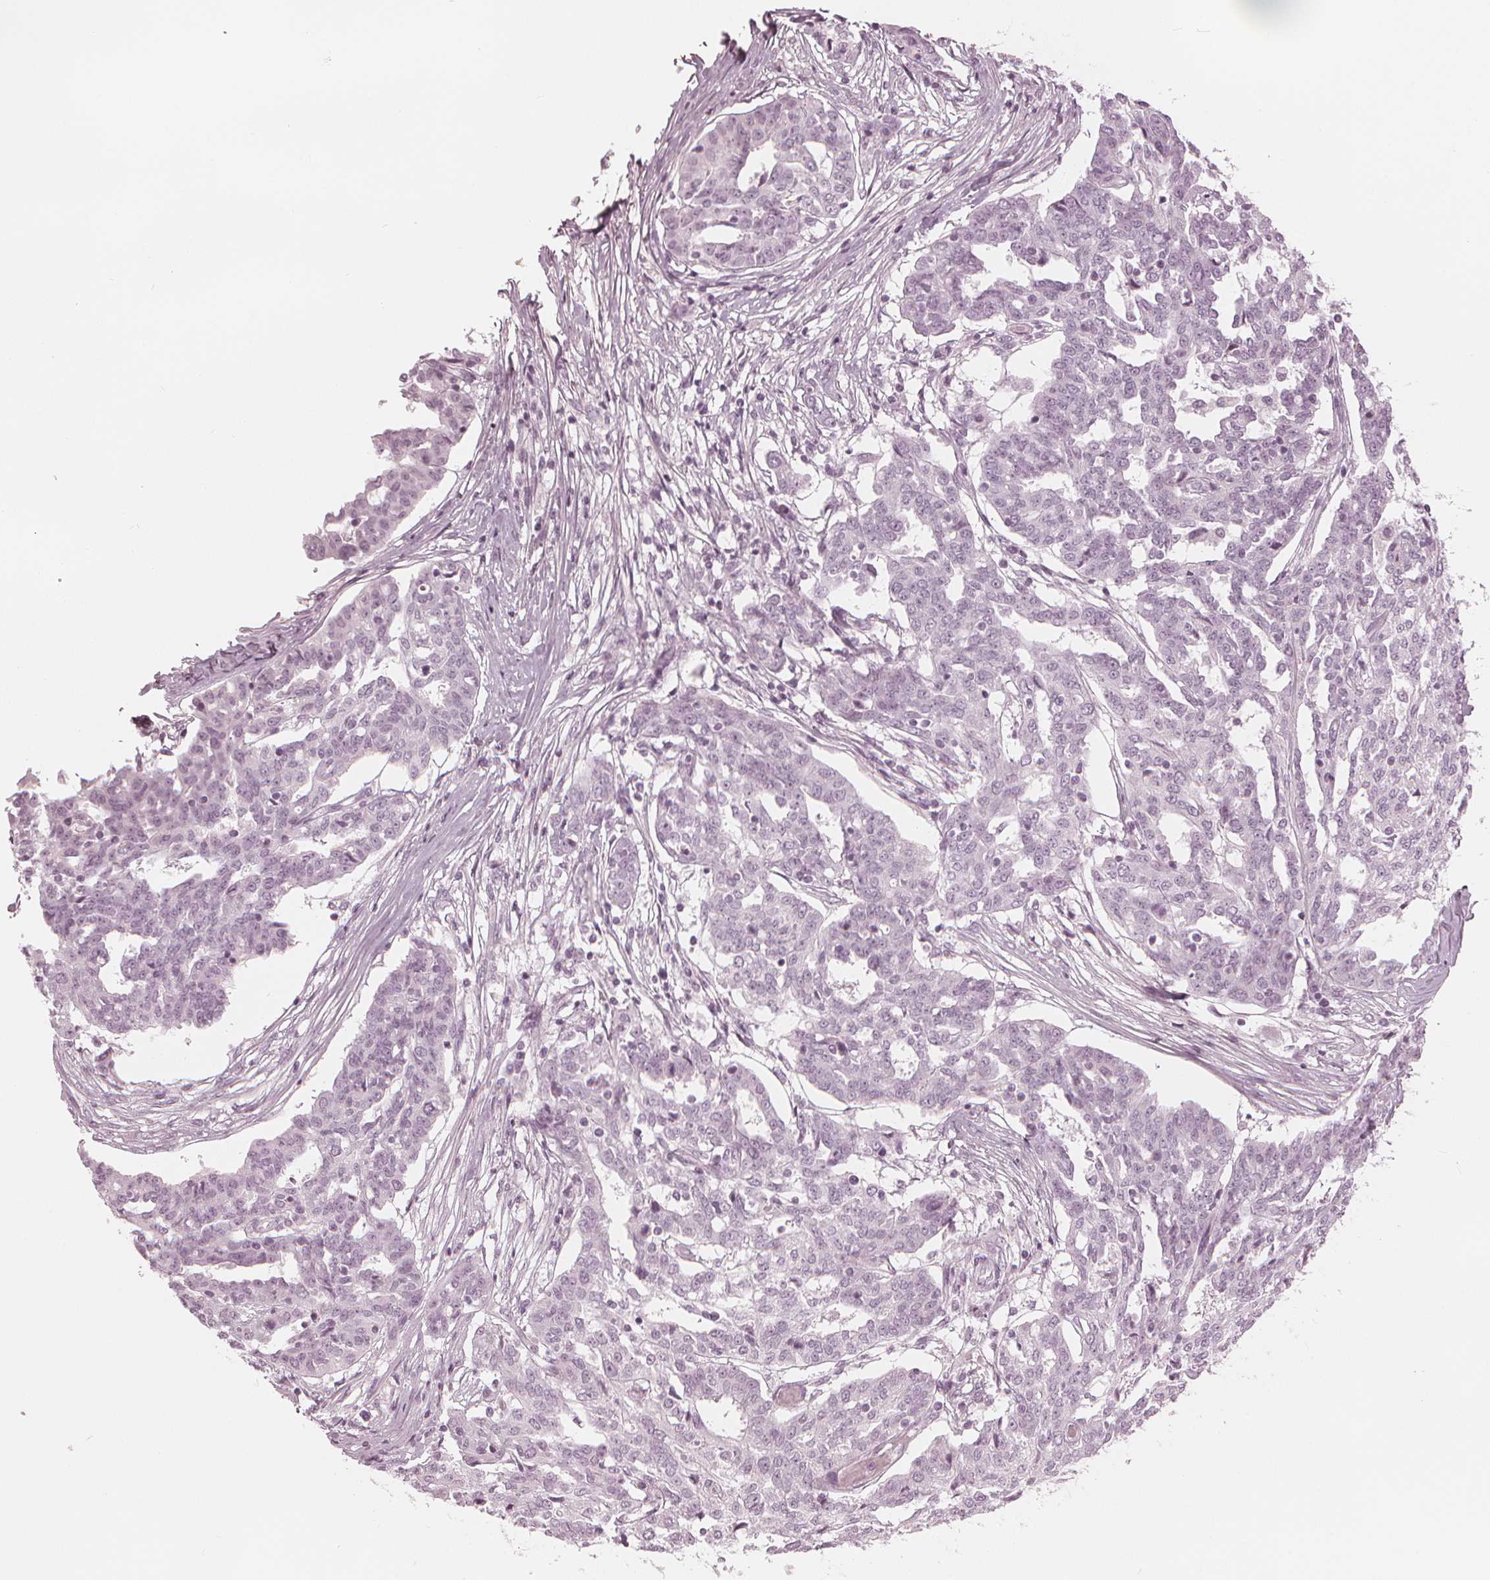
{"staining": {"intensity": "negative", "quantity": "none", "location": "none"}, "tissue": "ovarian cancer", "cell_type": "Tumor cells", "image_type": "cancer", "snomed": [{"axis": "morphology", "description": "Cystadenocarcinoma, serous, NOS"}, {"axis": "topography", "description": "Ovary"}], "caption": "DAB (3,3'-diaminobenzidine) immunohistochemical staining of human ovarian cancer exhibits no significant staining in tumor cells.", "gene": "PAEP", "patient": {"sex": "female", "age": 67}}